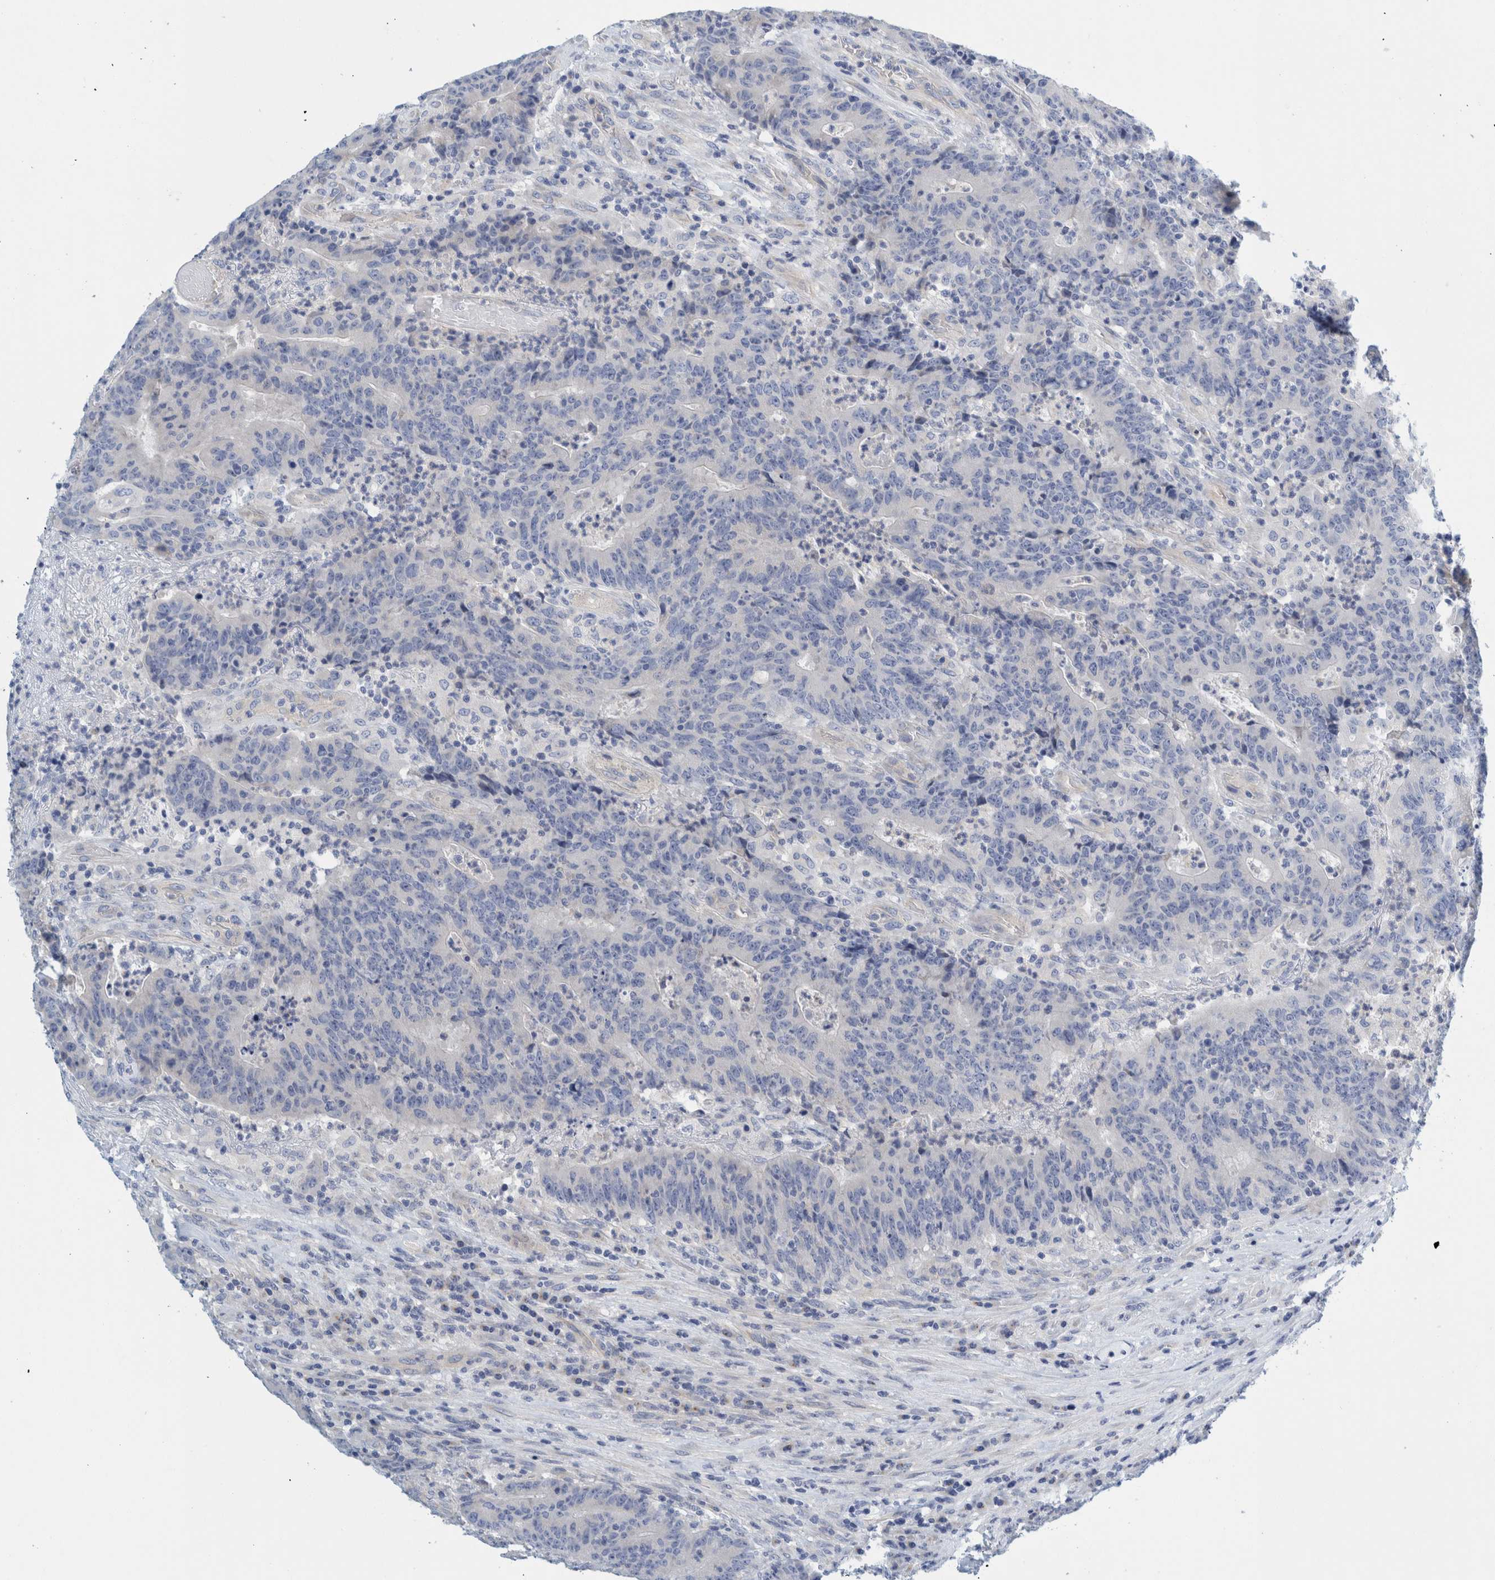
{"staining": {"intensity": "negative", "quantity": "none", "location": "none"}, "tissue": "colorectal cancer", "cell_type": "Tumor cells", "image_type": "cancer", "snomed": [{"axis": "morphology", "description": "Normal tissue, NOS"}, {"axis": "morphology", "description": "Adenocarcinoma, NOS"}, {"axis": "topography", "description": "Colon"}], "caption": "Immunohistochemistry histopathology image of adenocarcinoma (colorectal) stained for a protein (brown), which shows no staining in tumor cells.", "gene": "ZNF324B", "patient": {"sex": "female", "age": 75}}